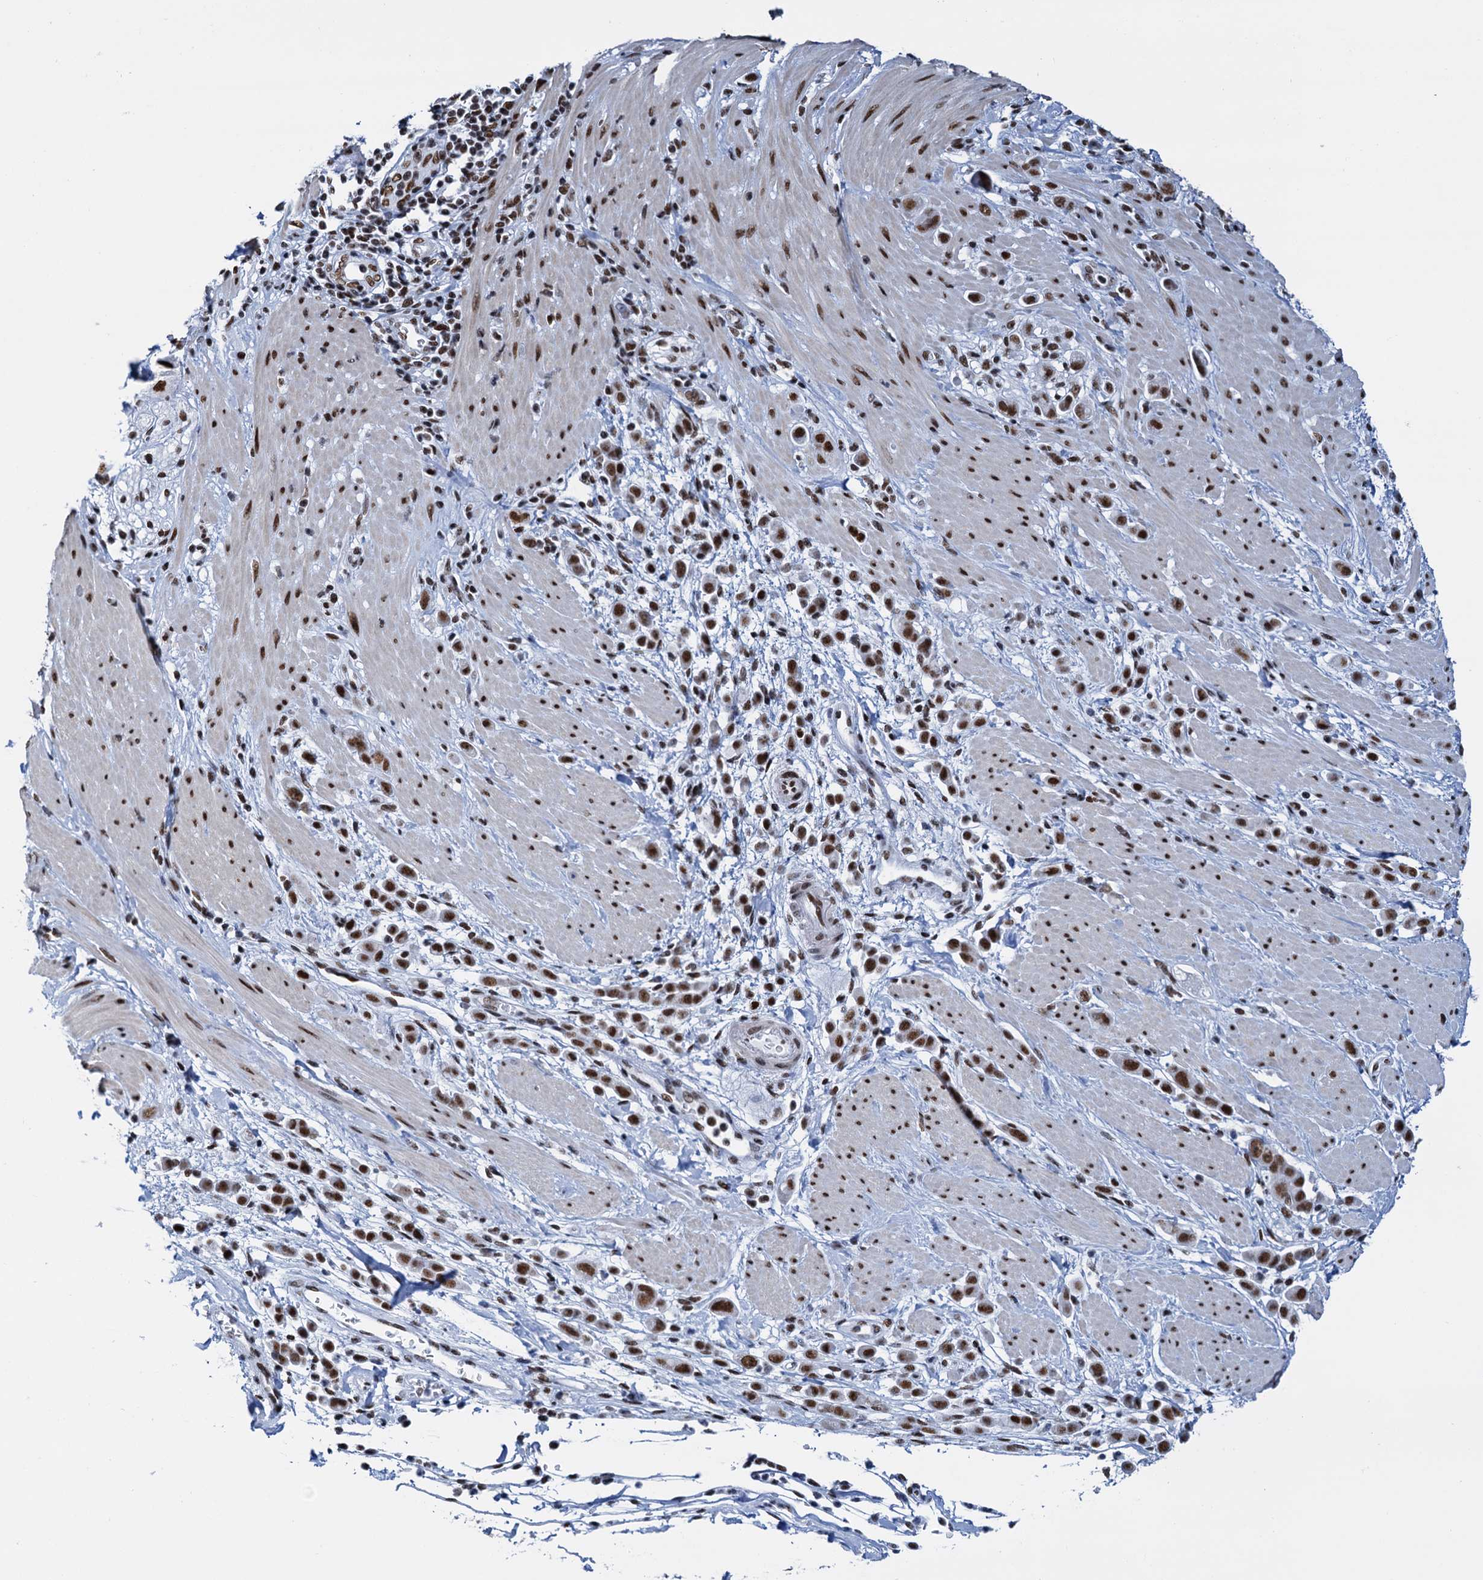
{"staining": {"intensity": "strong", "quantity": ">75%", "location": "nuclear"}, "tissue": "pancreatic cancer", "cell_type": "Tumor cells", "image_type": "cancer", "snomed": [{"axis": "morphology", "description": "Normal tissue, NOS"}, {"axis": "morphology", "description": "Adenocarcinoma, NOS"}, {"axis": "topography", "description": "Pancreas"}], "caption": "Tumor cells exhibit high levels of strong nuclear positivity in approximately >75% of cells in pancreatic cancer (adenocarcinoma). The staining was performed using DAB (3,3'-diaminobenzidine) to visualize the protein expression in brown, while the nuclei were stained in blue with hematoxylin (Magnification: 20x).", "gene": "SLTM", "patient": {"sex": "female", "age": 64}}